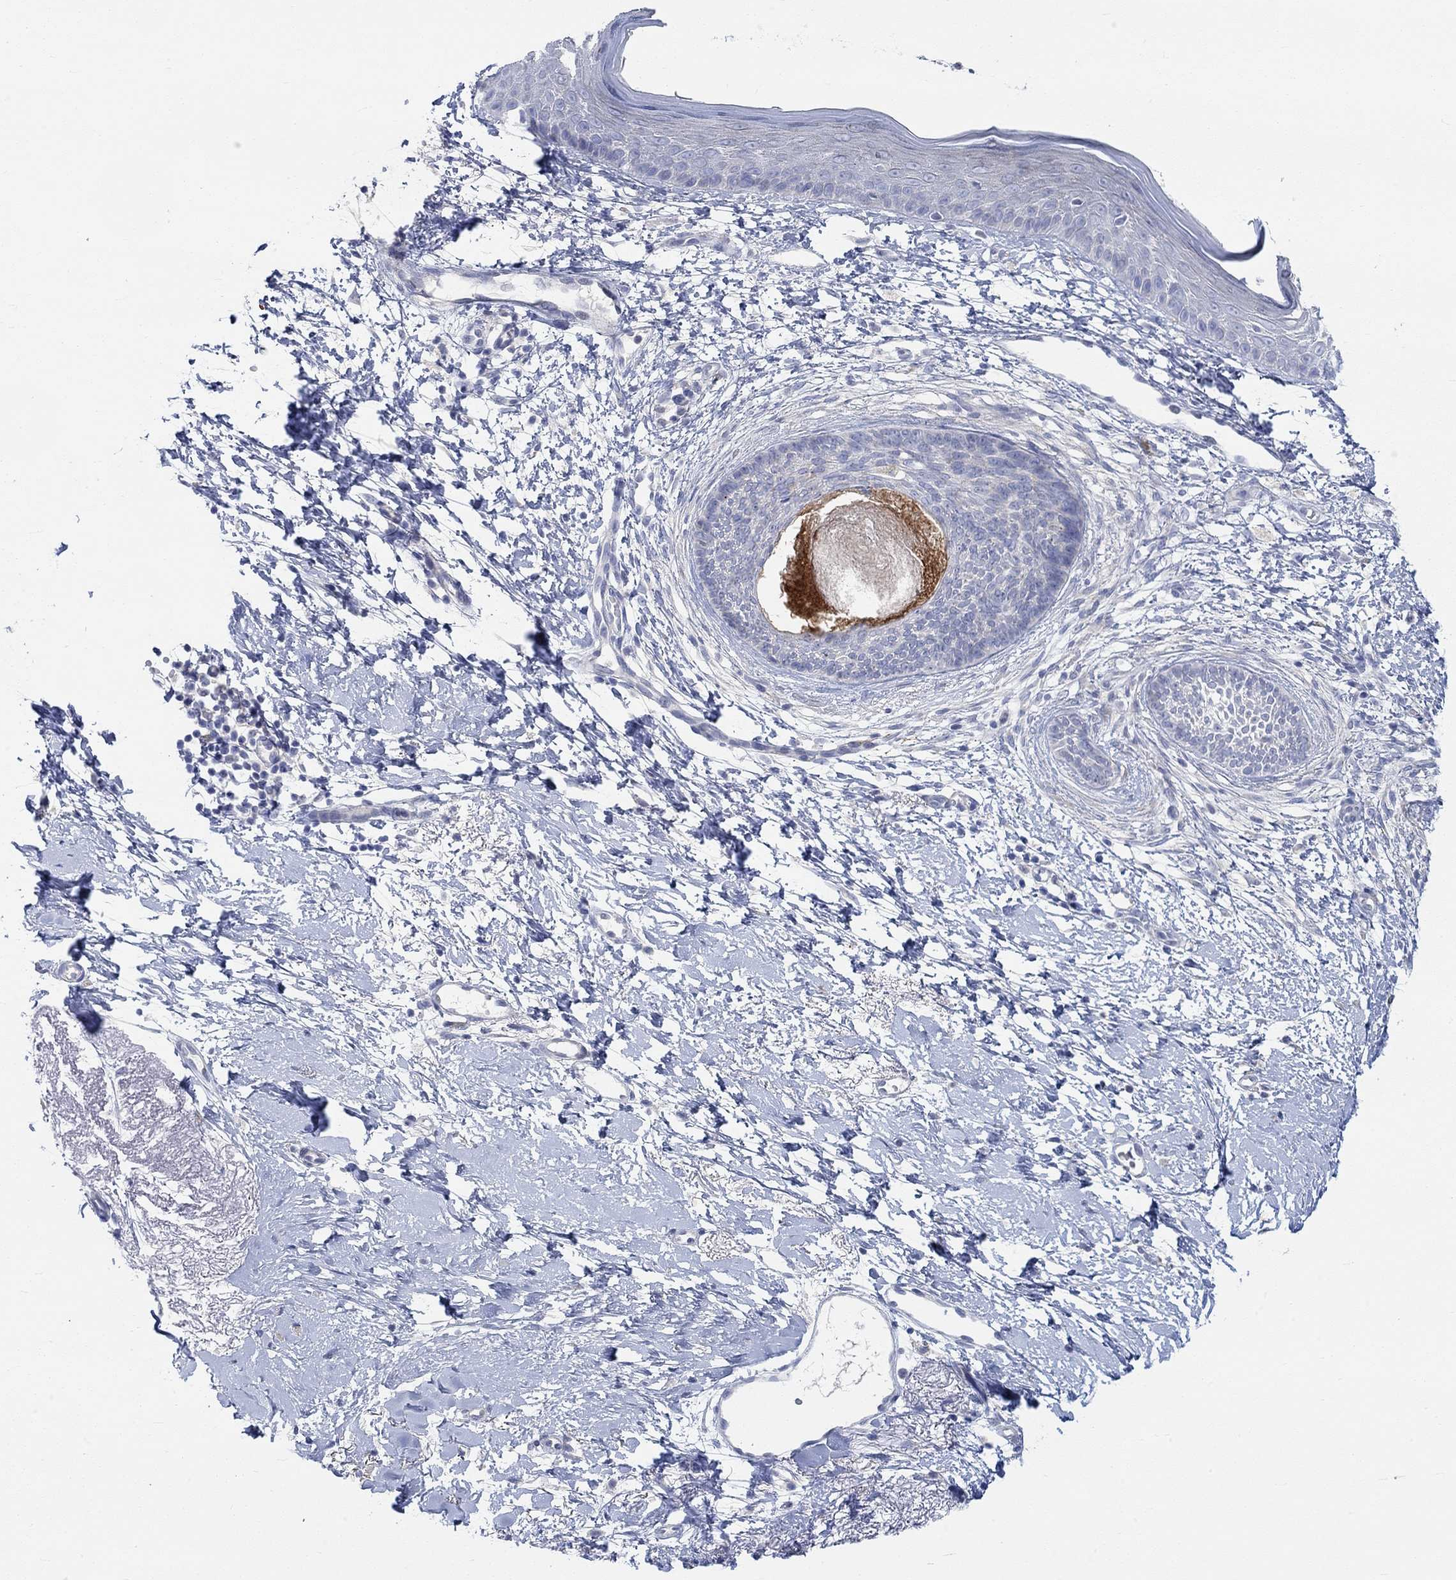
{"staining": {"intensity": "negative", "quantity": "none", "location": "none"}, "tissue": "skin cancer", "cell_type": "Tumor cells", "image_type": "cancer", "snomed": [{"axis": "morphology", "description": "Normal tissue, NOS"}, {"axis": "morphology", "description": "Basal cell carcinoma"}, {"axis": "topography", "description": "Skin"}], "caption": "Immunohistochemistry image of neoplastic tissue: human basal cell carcinoma (skin) stained with DAB (3,3'-diaminobenzidine) reveals no significant protein expression in tumor cells.", "gene": "NAV3", "patient": {"sex": "male", "age": 84}}